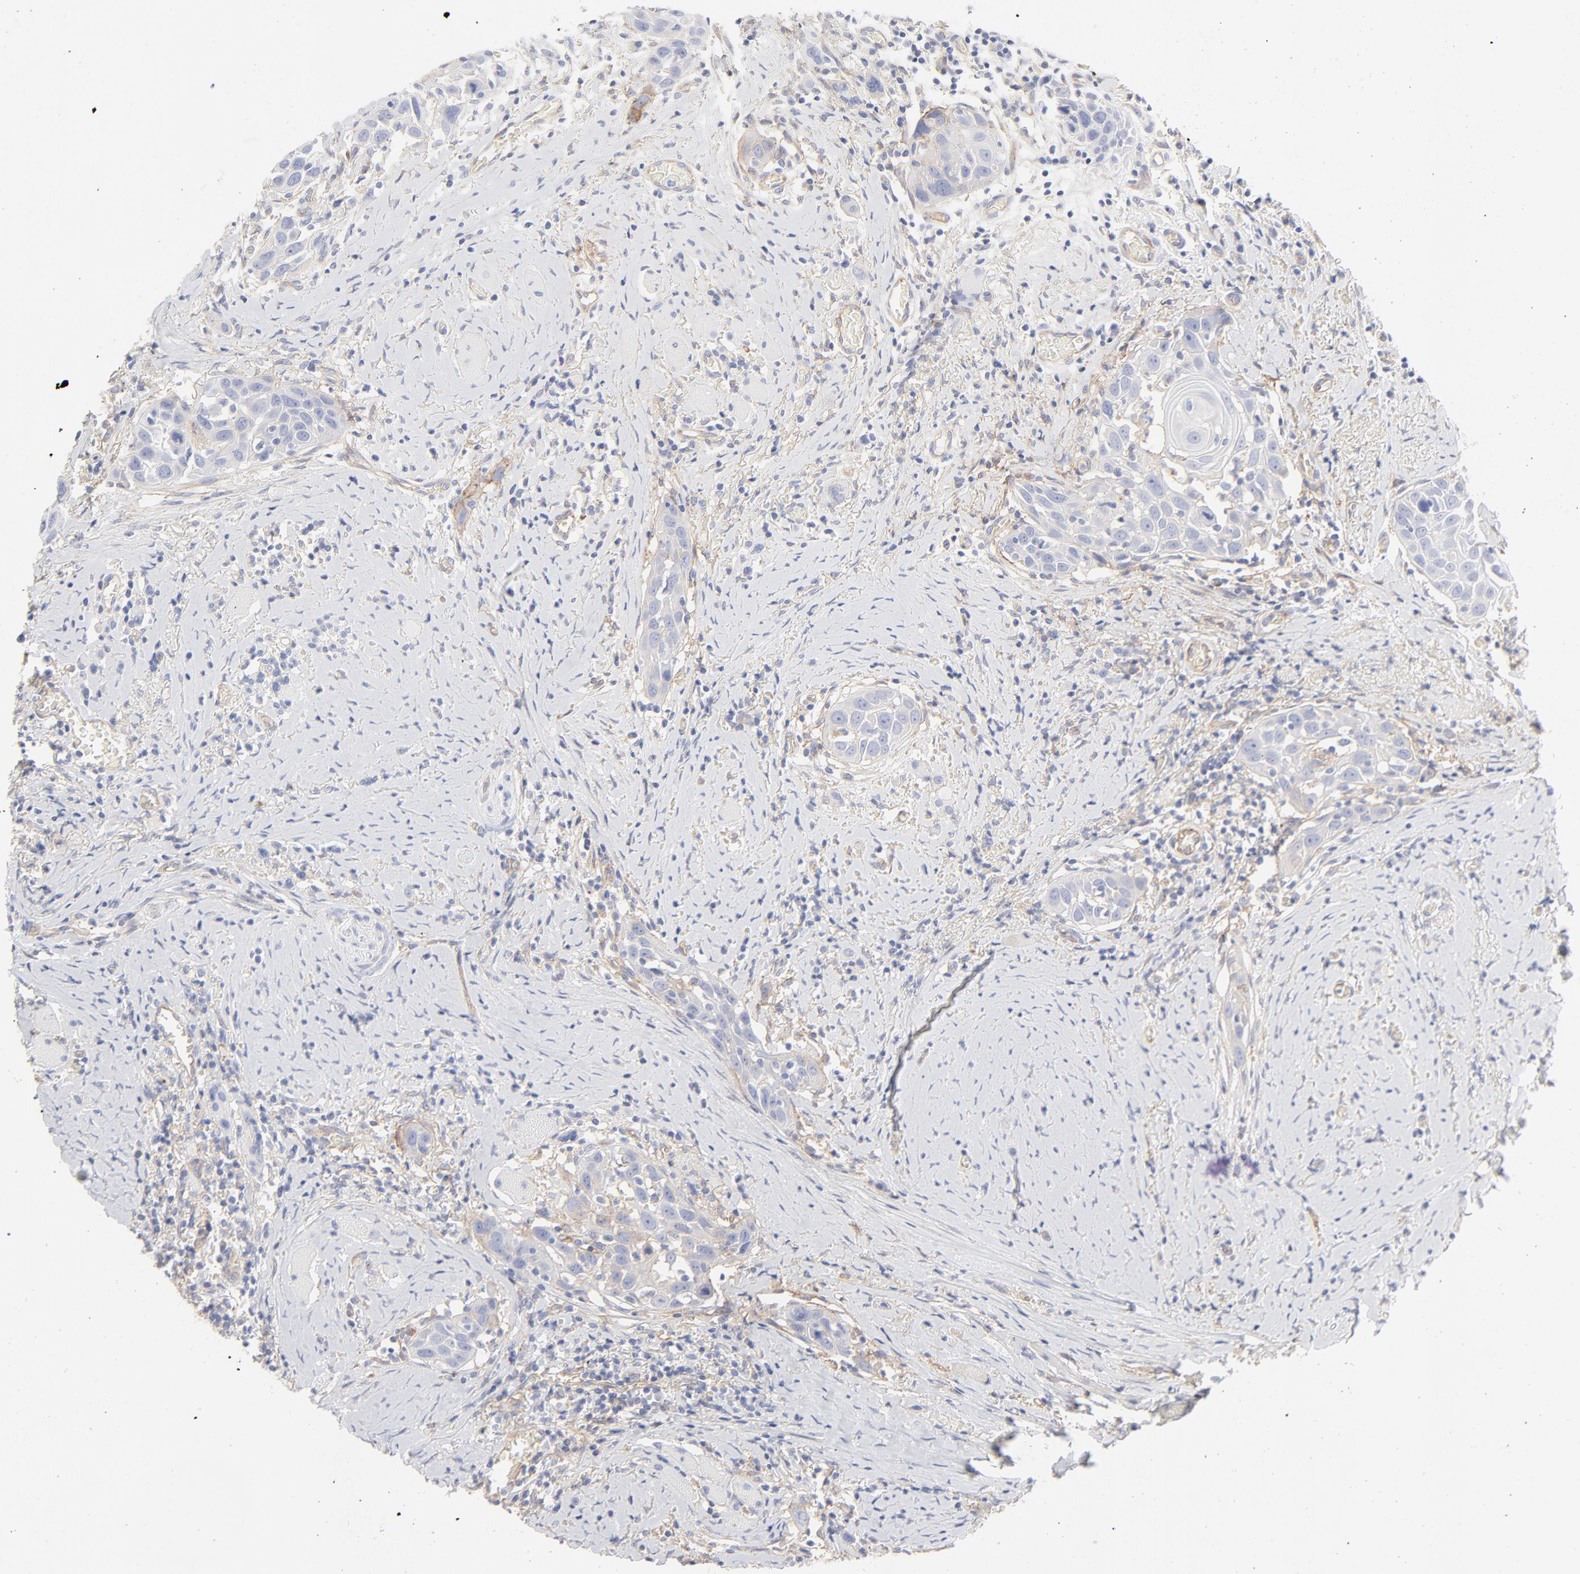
{"staining": {"intensity": "moderate", "quantity": "<25%", "location": "cytoplasmic/membranous"}, "tissue": "head and neck cancer", "cell_type": "Tumor cells", "image_type": "cancer", "snomed": [{"axis": "morphology", "description": "Squamous cell carcinoma, NOS"}, {"axis": "topography", "description": "Oral tissue"}, {"axis": "topography", "description": "Head-Neck"}], "caption": "This histopathology image reveals immunohistochemistry (IHC) staining of human squamous cell carcinoma (head and neck), with low moderate cytoplasmic/membranous expression in about <25% of tumor cells.", "gene": "ITGA5", "patient": {"sex": "female", "age": 50}}